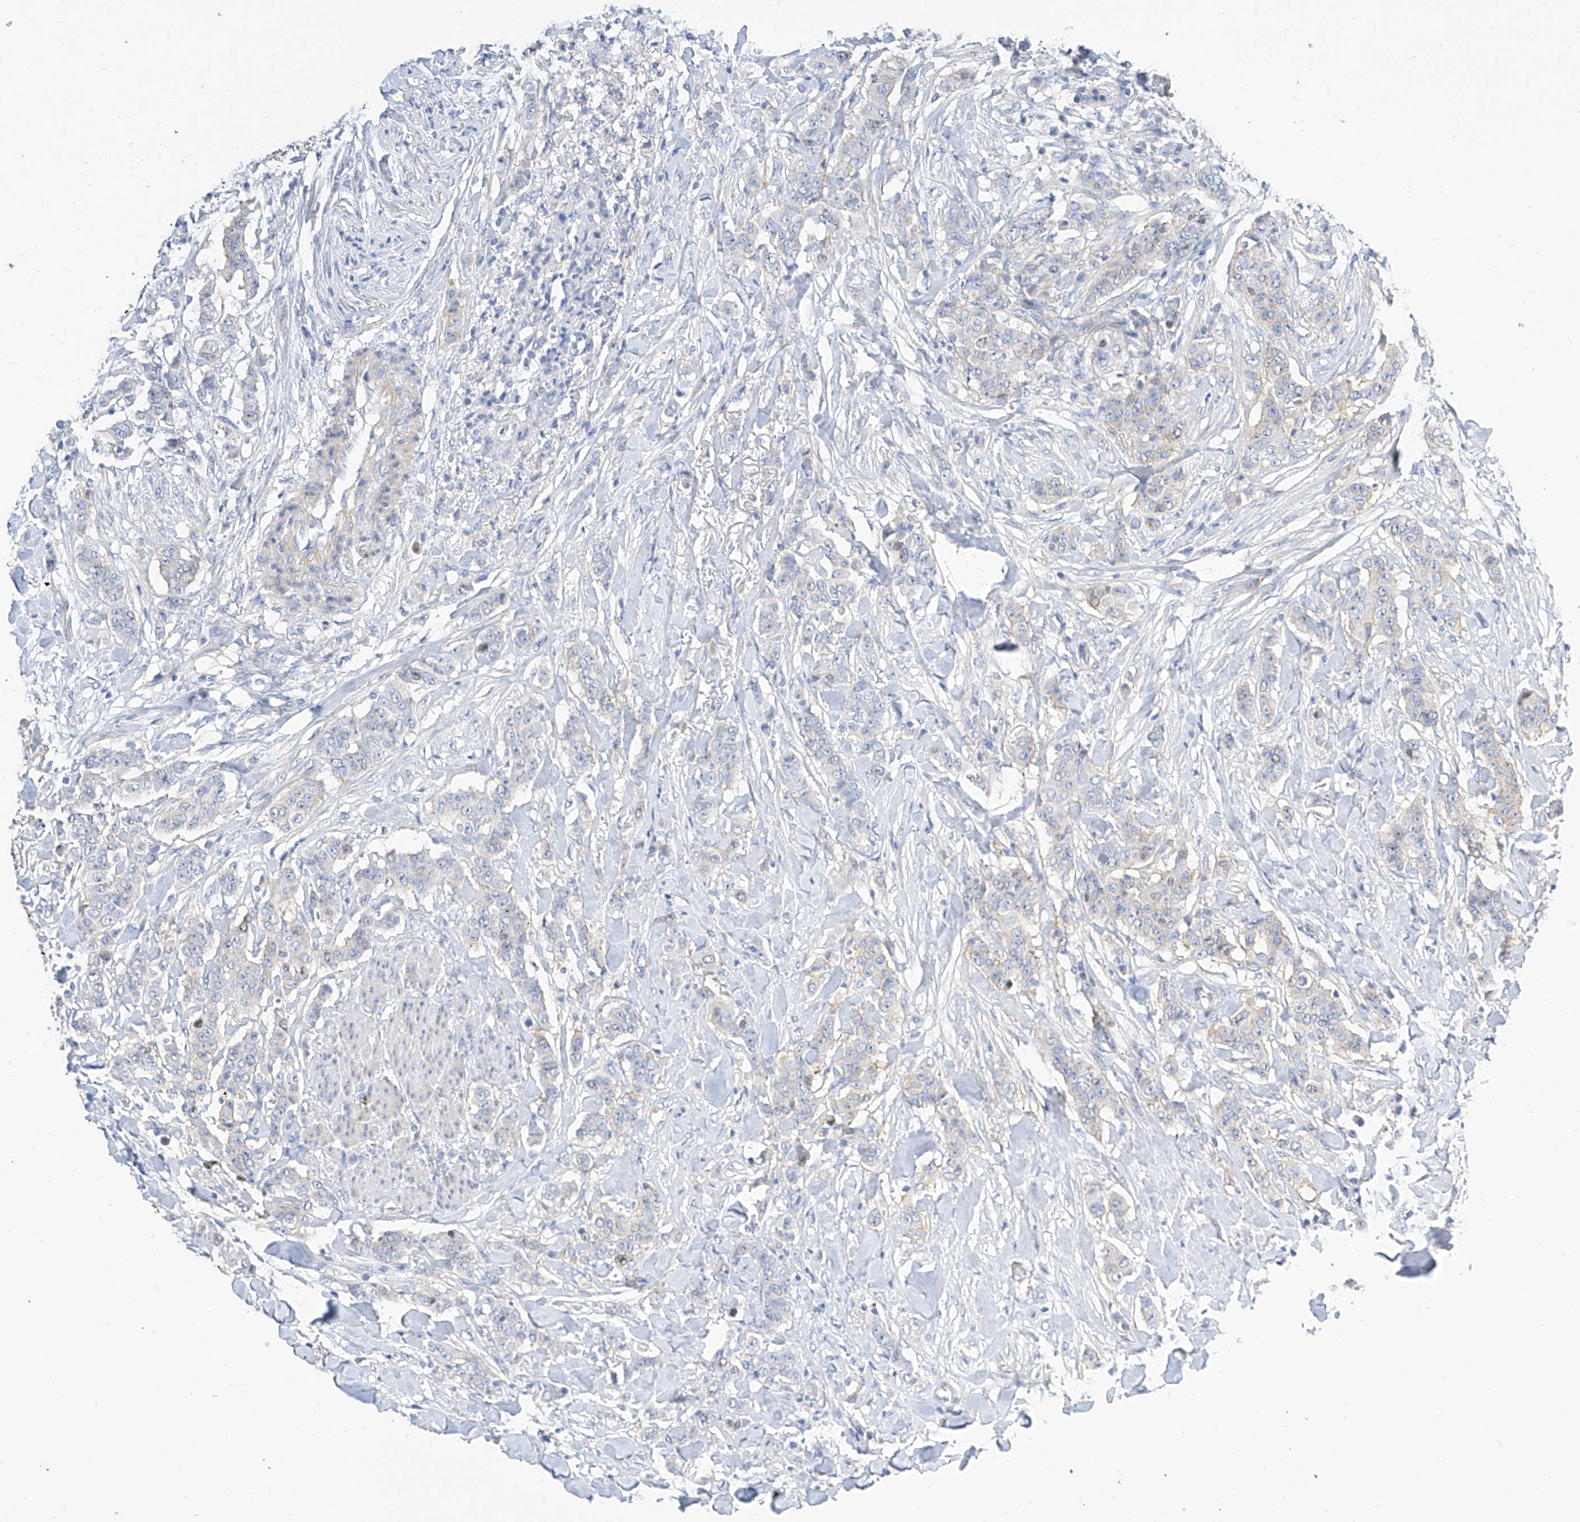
{"staining": {"intensity": "weak", "quantity": "<25%", "location": "cytoplasmic/membranous"}, "tissue": "breast cancer", "cell_type": "Tumor cells", "image_type": "cancer", "snomed": [{"axis": "morphology", "description": "Duct carcinoma"}, {"axis": "topography", "description": "Breast"}], "caption": "Immunohistochemical staining of human breast intraductal carcinoma demonstrates no significant staining in tumor cells.", "gene": "SCGB2A1", "patient": {"sex": "female", "age": 40}}